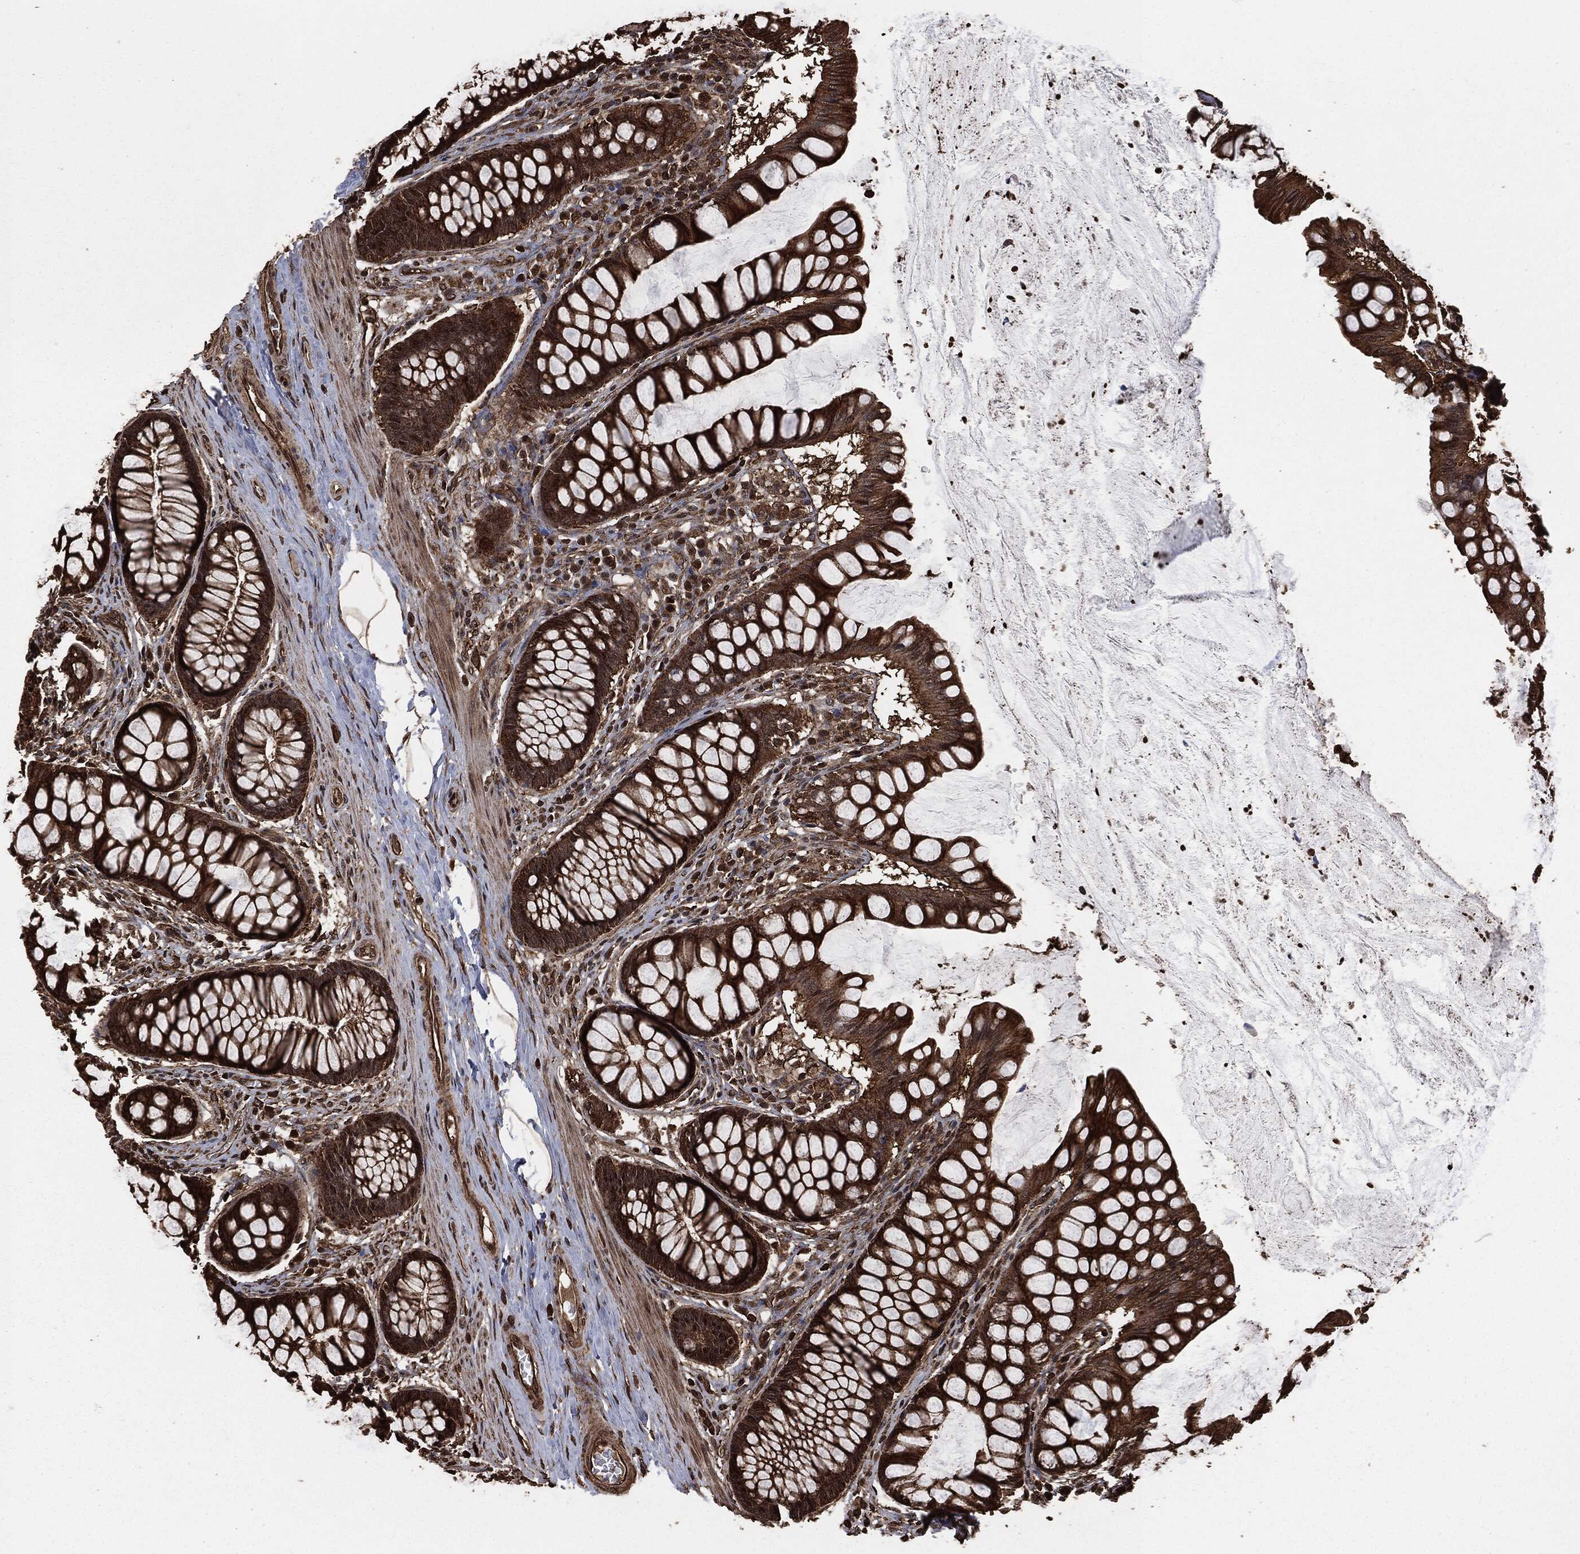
{"staining": {"intensity": "strong", "quantity": ">75%", "location": "cytoplasmic/membranous"}, "tissue": "colon", "cell_type": "Endothelial cells", "image_type": "normal", "snomed": [{"axis": "morphology", "description": "Normal tissue, NOS"}, {"axis": "topography", "description": "Colon"}], "caption": "DAB (3,3'-diaminobenzidine) immunohistochemical staining of unremarkable colon shows strong cytoplasmic/membranous protein positivity in about >75% of endothelial cells. (Brightfield microscopy of DAB IHC at high magnification).", "gene": "HRAS", "patient": {"sex": "female", "age": 65}}